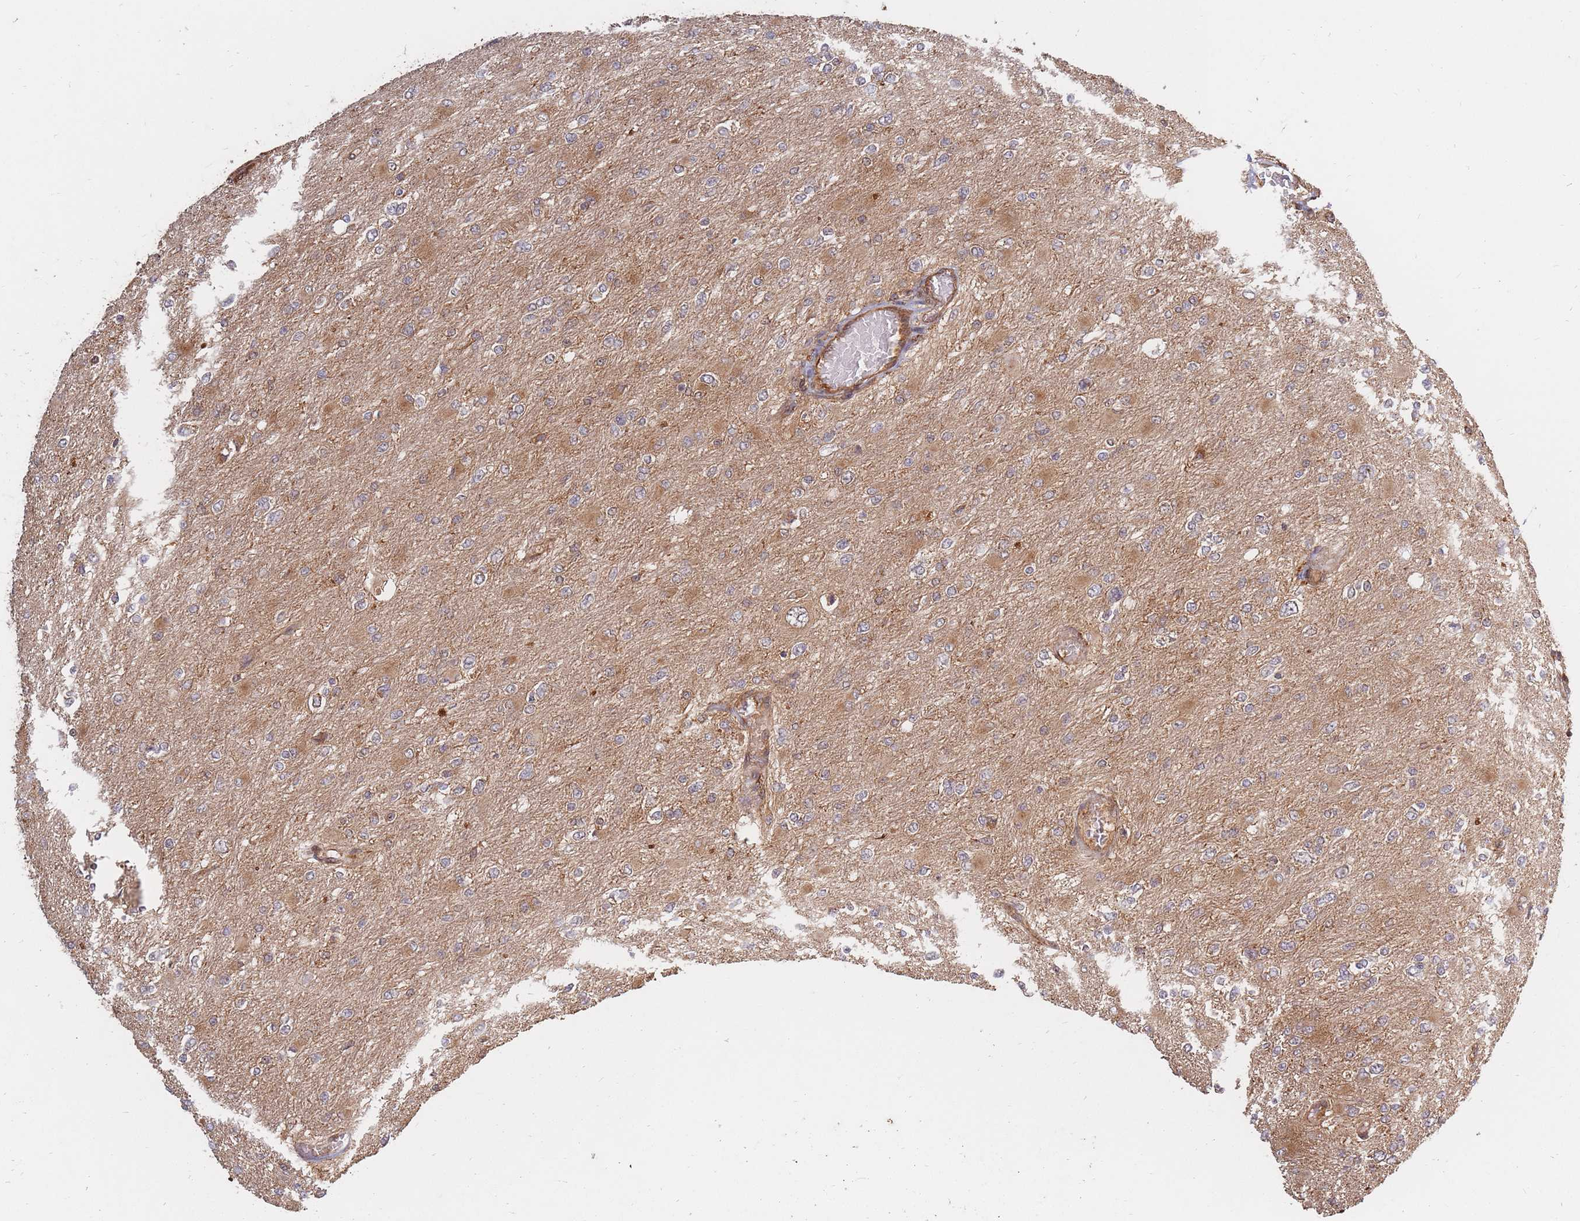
{"staining": {"intensity": "moderate", "quantity": ">75%", "location": "cytoplasmic/membranous"}, "tissue": "glioma", "cell_type": "Tumor cells", "image_type": "cancer", "snomed": [{"axis": "morphology", "description": "Glioma, malignant, High grade"}, {"axis": "topography", "description": "Cerebral cortex"}], "caption": "This is an image of IHC staining of glioma, which shows moderate positivity in the cytoplasmic/membranous of tumor cells.", "gene": "RASSF2", "patient": {"sex": "female", "age": 36}}